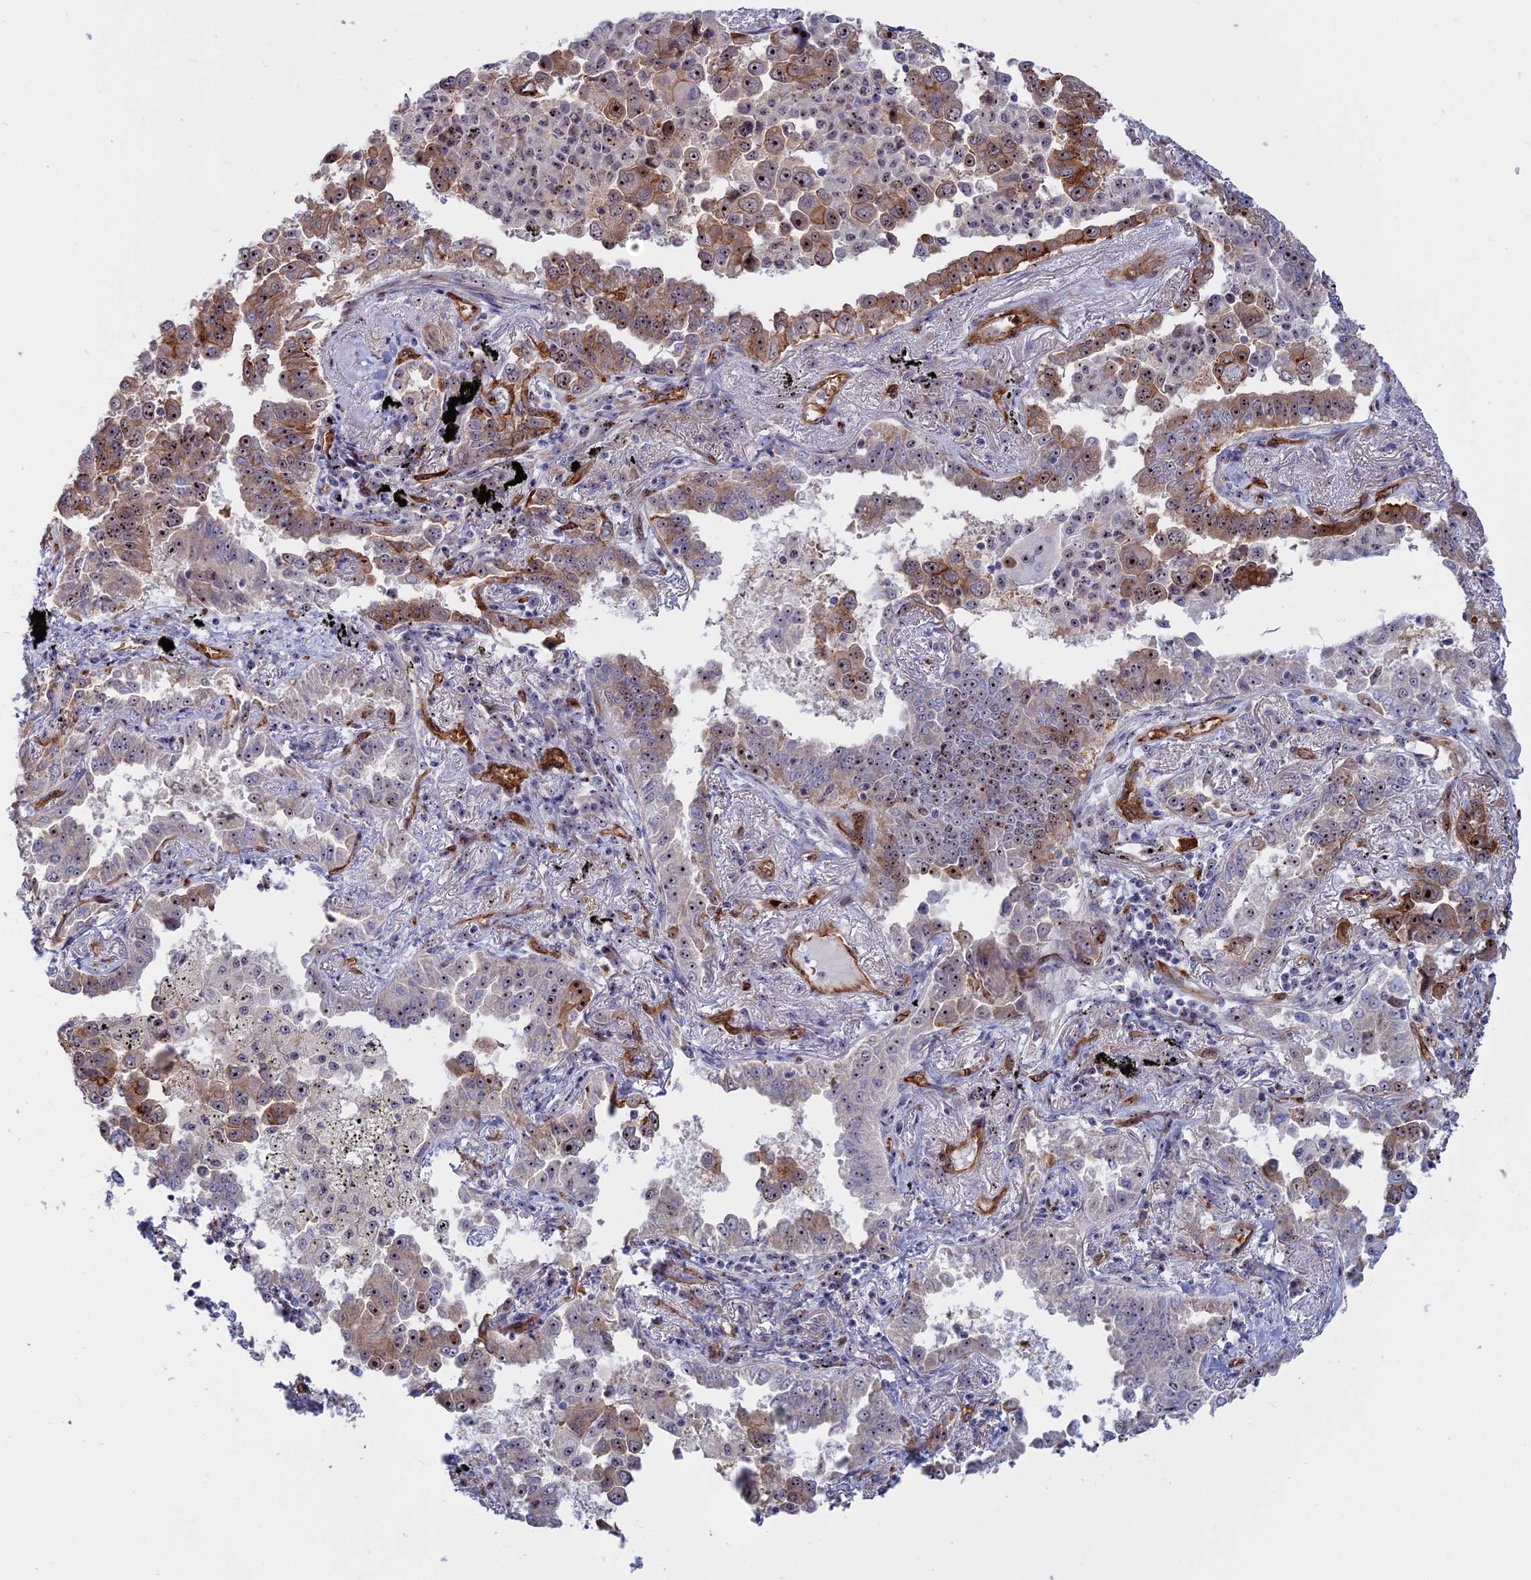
{"staining": {"intensity": "moderate", "quantity": "25%-75%", "location": "cytoplasmic/membranous,nuclear"}, "tissue": "lung cancer", "cell_type": "Tumor cells", "image_type": "cancer", "snomed": [{"axis": "morphology", "description": "Adenocarcinoma, NOS"}, {"axis": "topography", "description": "Lung"}], "caption": "A brown stain highlights moderate cytoplasmic/membranous and nuclear expression of a protein in human lung adenocarcinoma tumor cells.", "gene": "DBNDD1", "patient": {"sex": "male", "age": 67}}